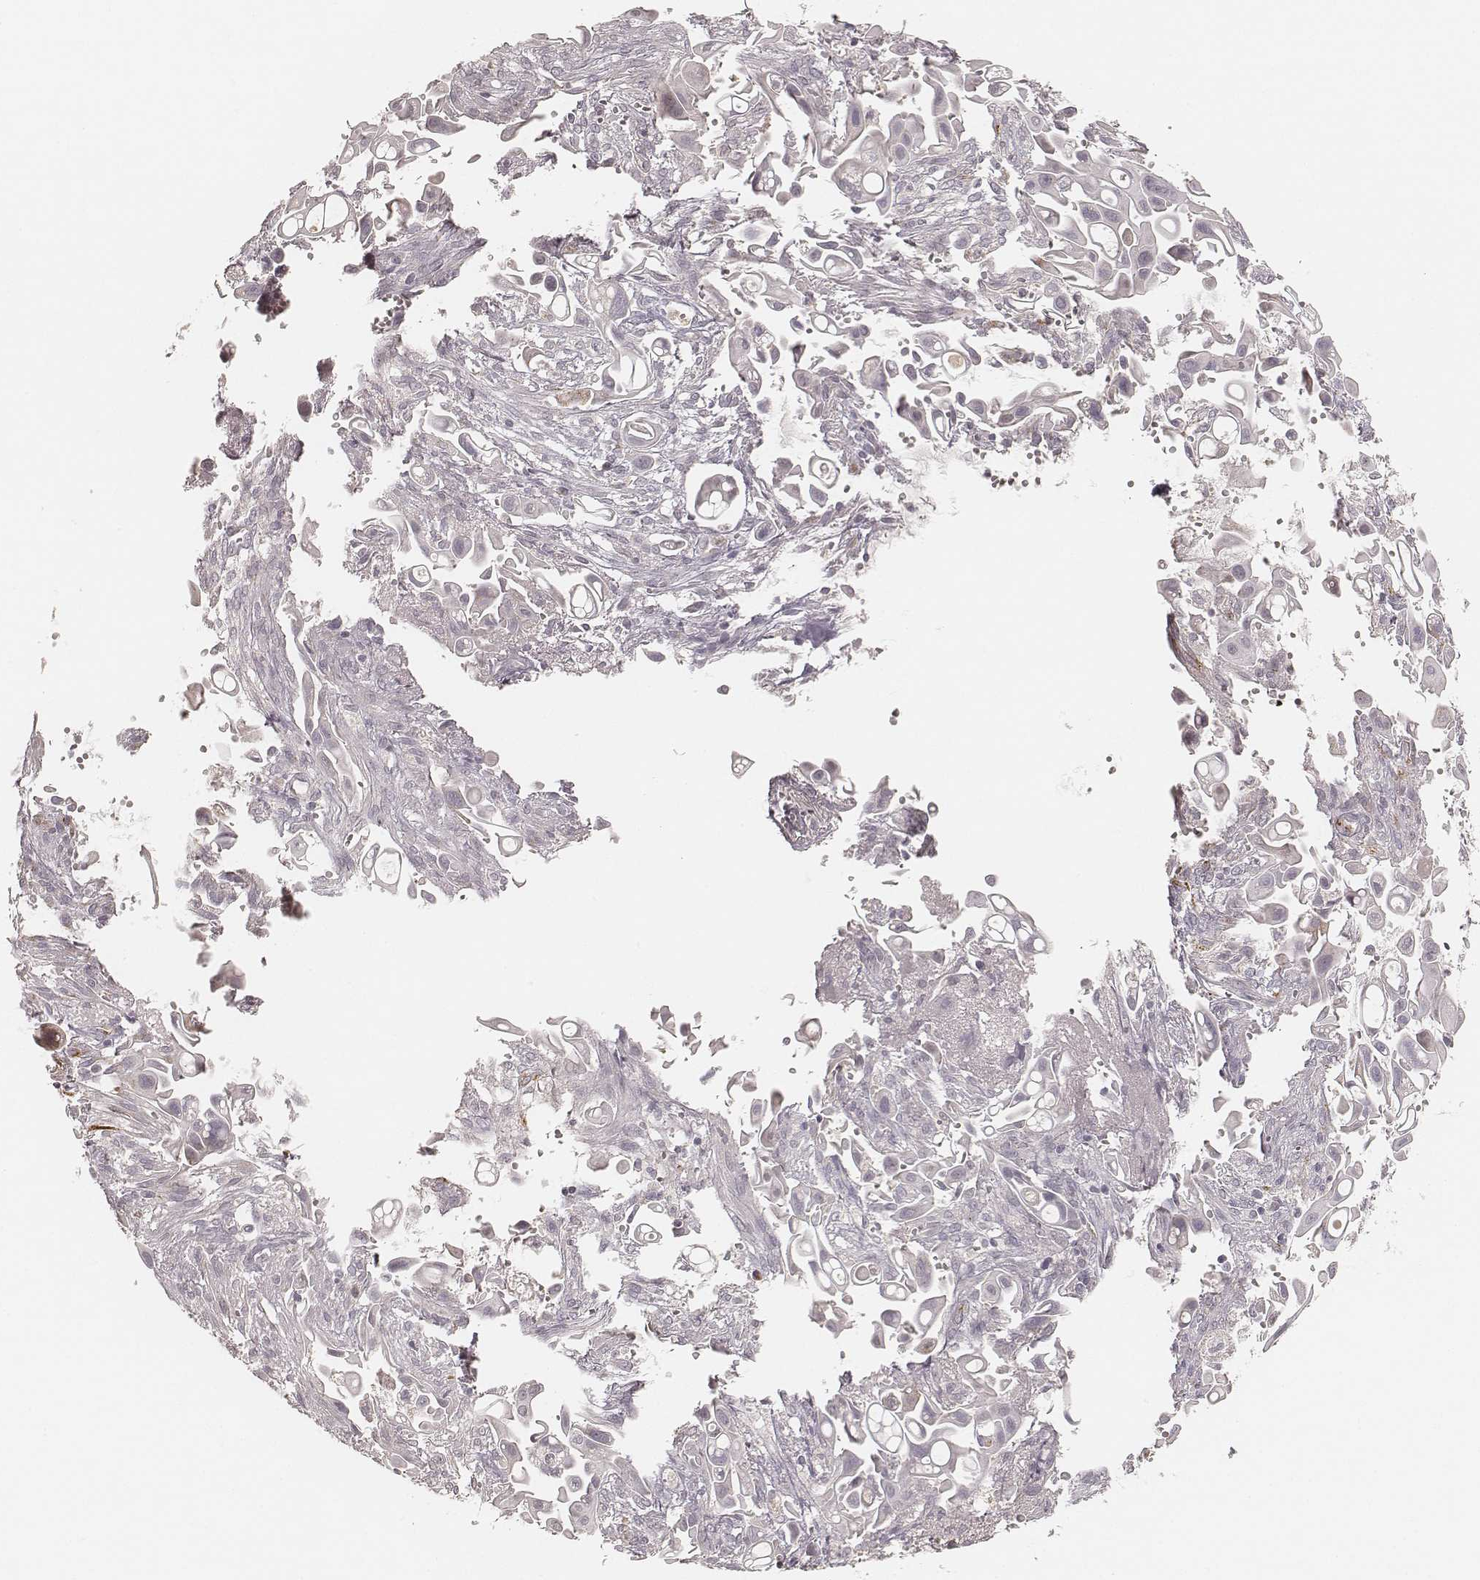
{"staining": {"intensity": "negative", "quantity": "none", "location": "none"}, "tissue": "pancreatic cancer", "cell_type": "Tumor cells", "image_type": "cancer", "snomed": [{"axis": "morphology", "description": "Adenocarcinoma, NOS"}, {"axis": "topography", "description": "Pancreas"}], "caption": "This is an immunohistochemistry image of pancreatic cancer (adenocarcinoma). There is no expression in tumor cells.", "gene": "GORASP2", "patient": {"sex": "male", "age": 50}}